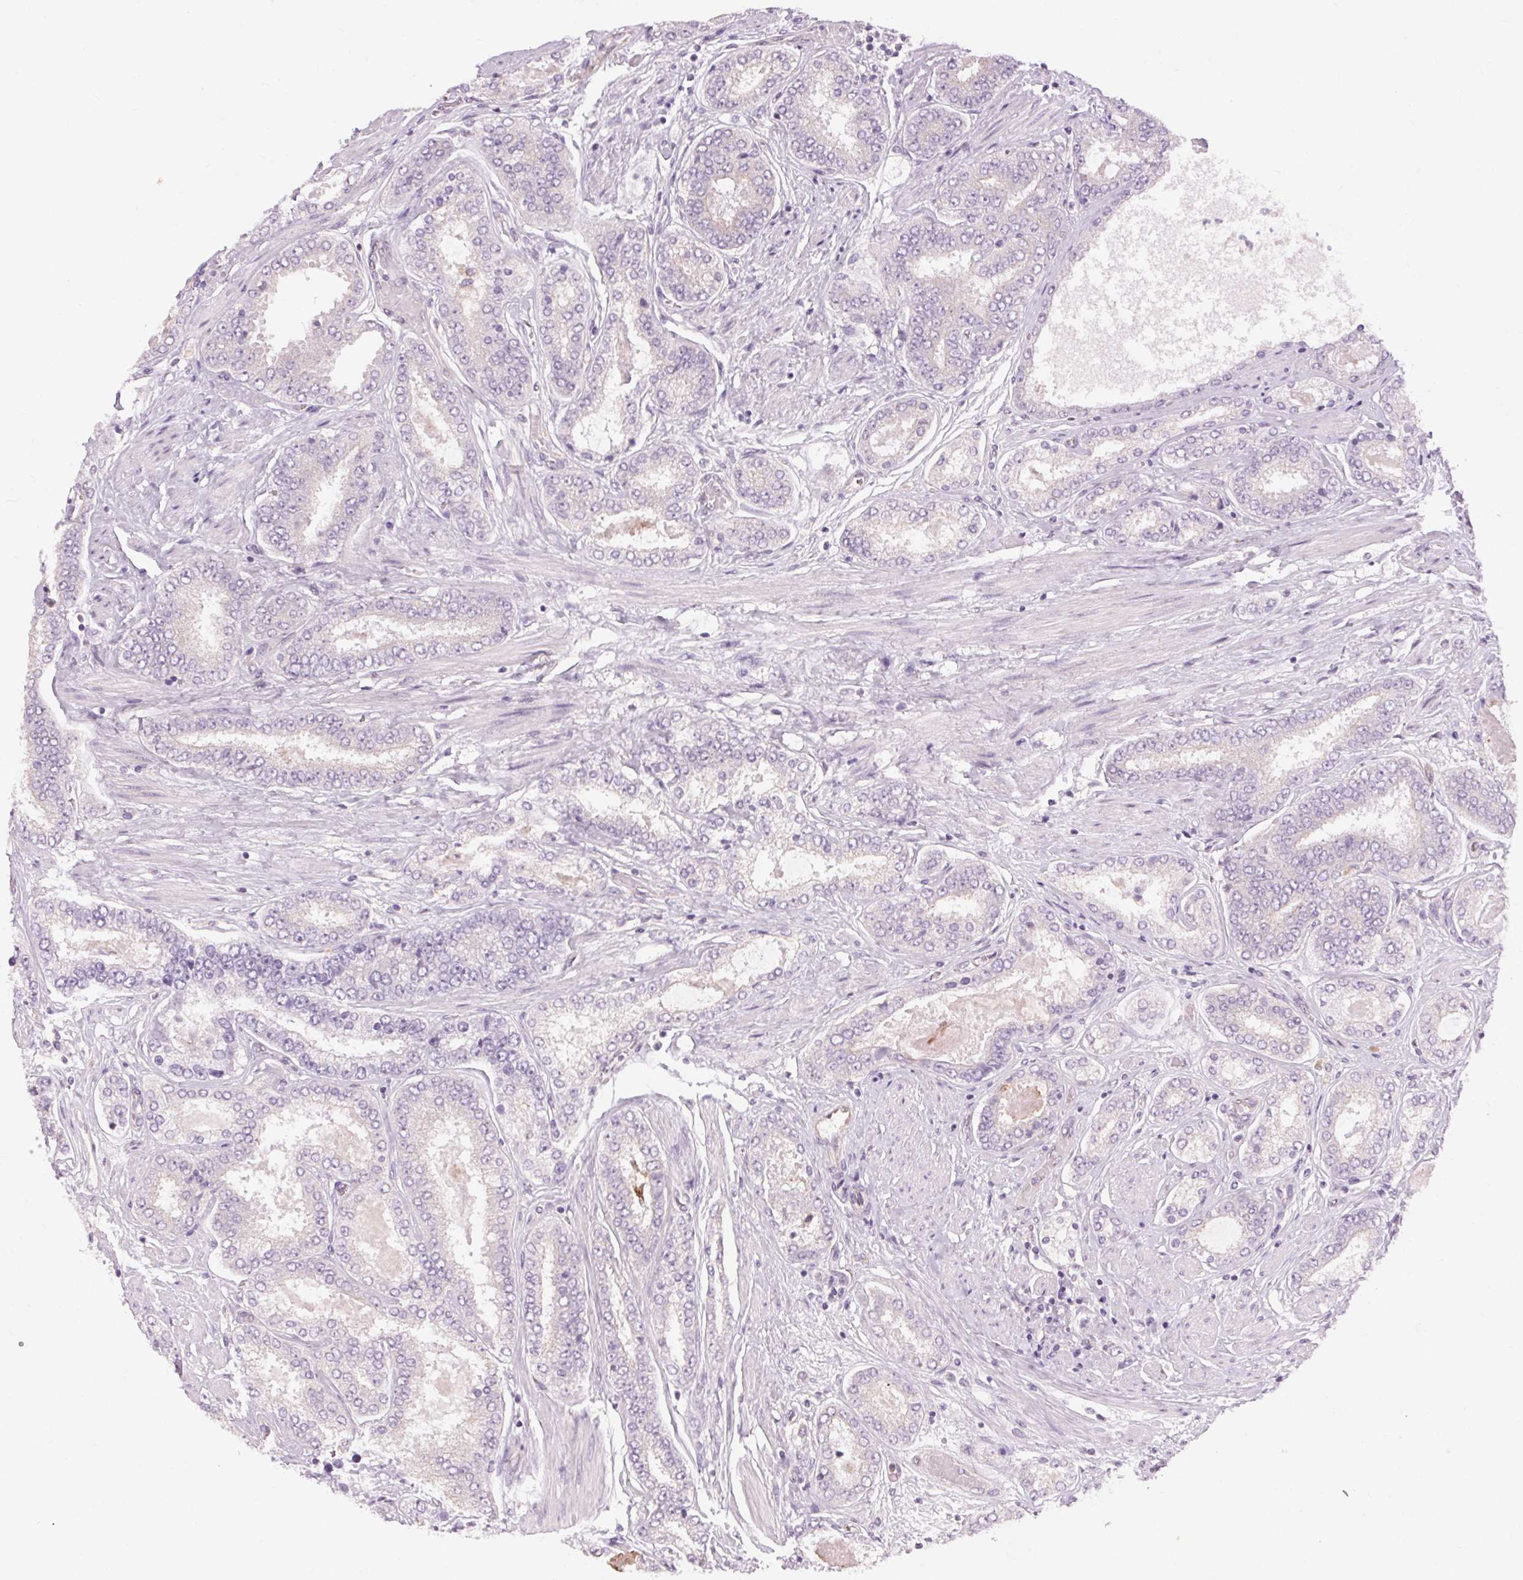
{"staining": {"intensity": "weak", "quantity": "<25%", "location": "cytoplasmic/membranous"}, "tissue": "prostate cancer", "cell_type": "Tumor cells", "image_type": "cancer", "snomed": [{"axis": "morphology", "description": "Adenocarcinoma, High grade"}, {"axis": "topography", "description": "Prostate"}], "caption": "IHC micrograph of neoplastic tissue: adenocarcinoma (high-grade) (prostate) stained with DAB (3,3'-diaminobenzidine) demonstrates no significant protein staining in tumor cells.", "gene": "TM6SF1", "patient": {"sex": "male", "age": 63}}